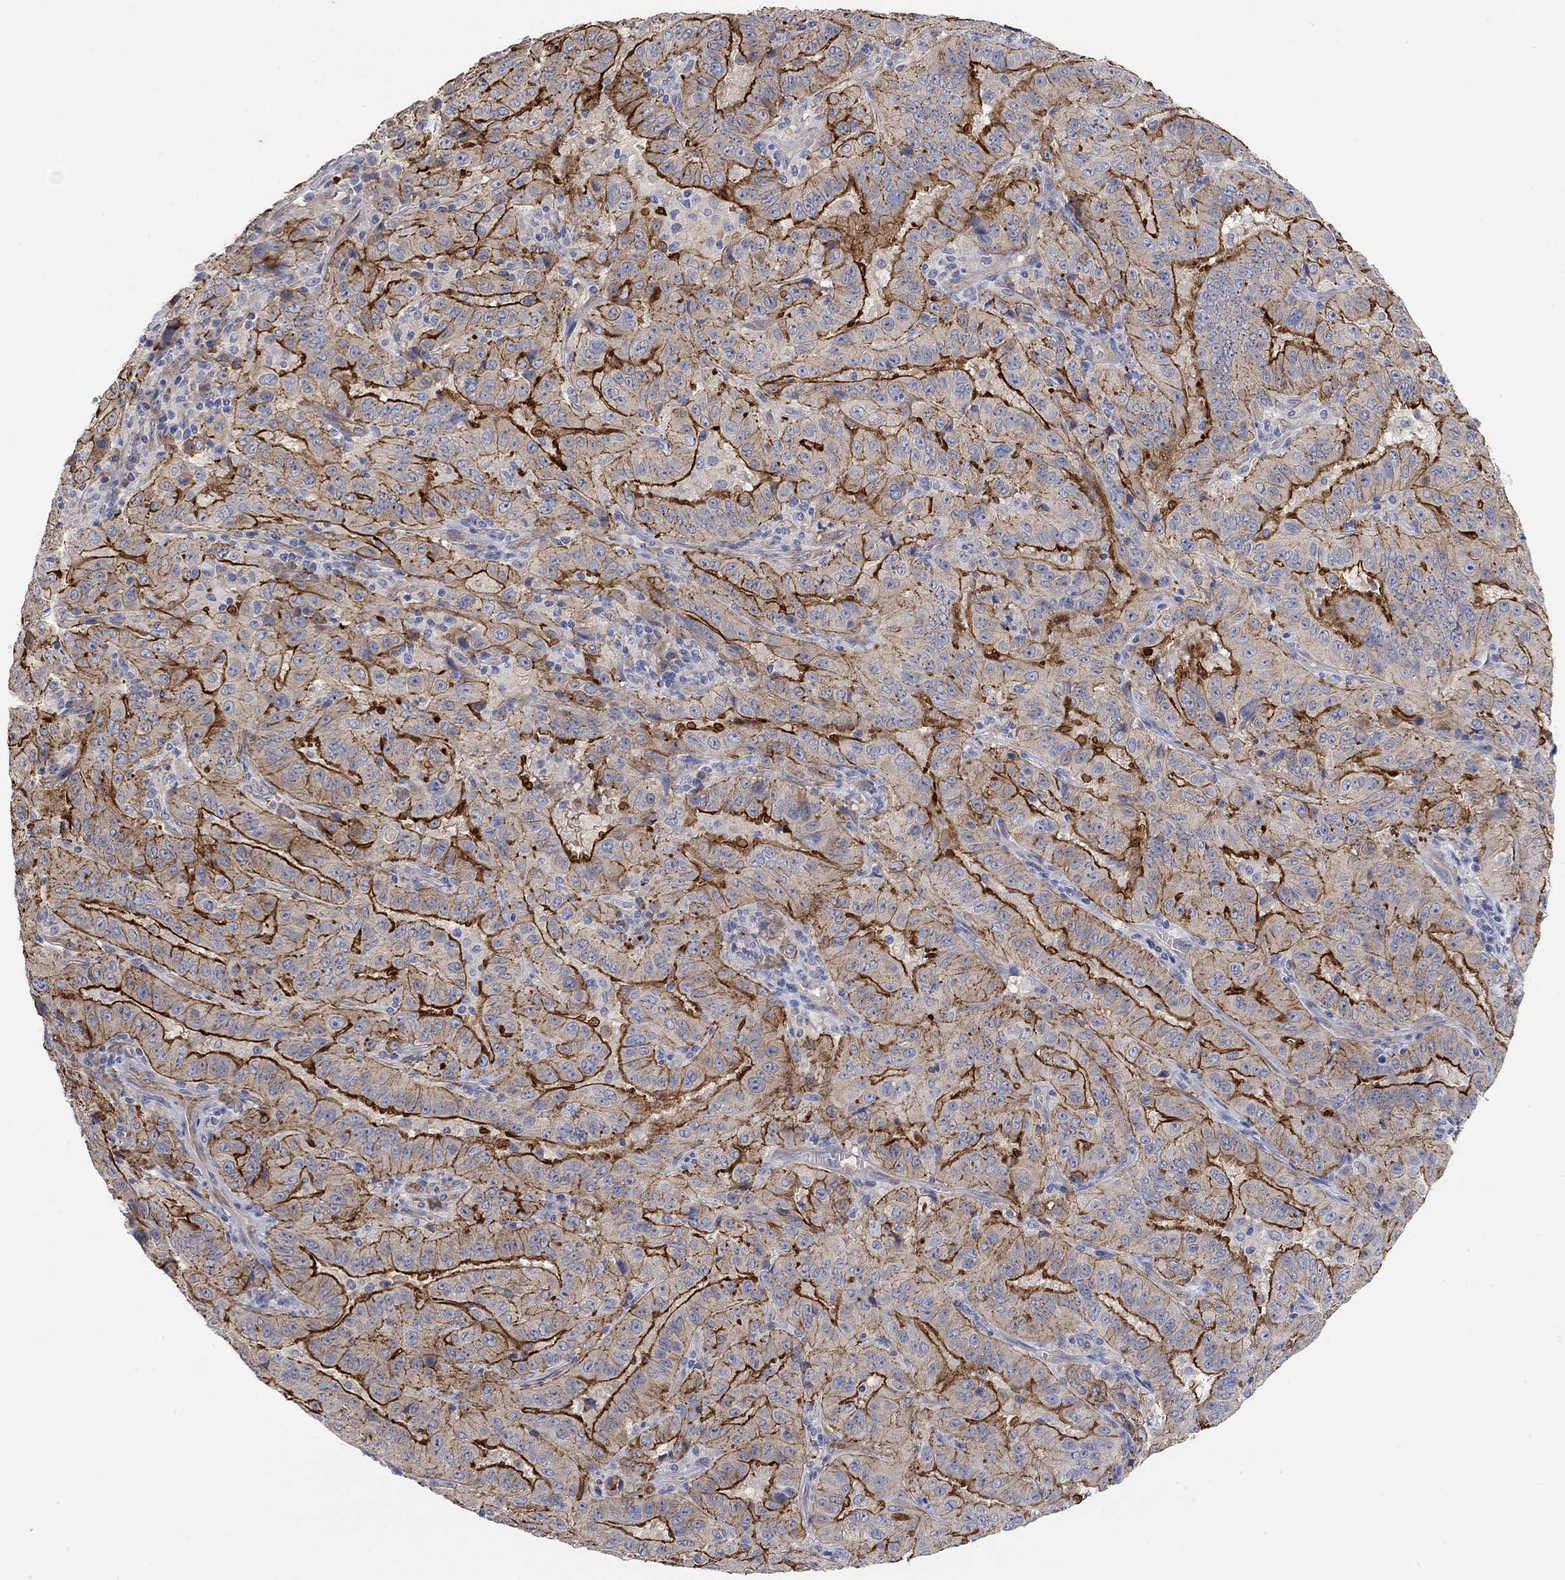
{"staining": {"intensity": "strong", "quantity": "25%-75%", "location": "cytoplasmic/membranous"}, "tissue": "pancreatic cancer", "cell_type": "Tumor cells", "image_type": "cancer", "snomed": [{"axis": "morphology", "description": "Adenocarcinoma, NOS"}, {"axis": "topography", "description": "Pancreas"}], "caption": "Adenocarcinoma (pancreatic) was stained to show a protein in brown. There is high levels of strong cytoplasmic/membranous staining in approximately 25%-75% of tumor cells.", "gene": "SYT16", "patient": {"sex": "male", "age": 63}}